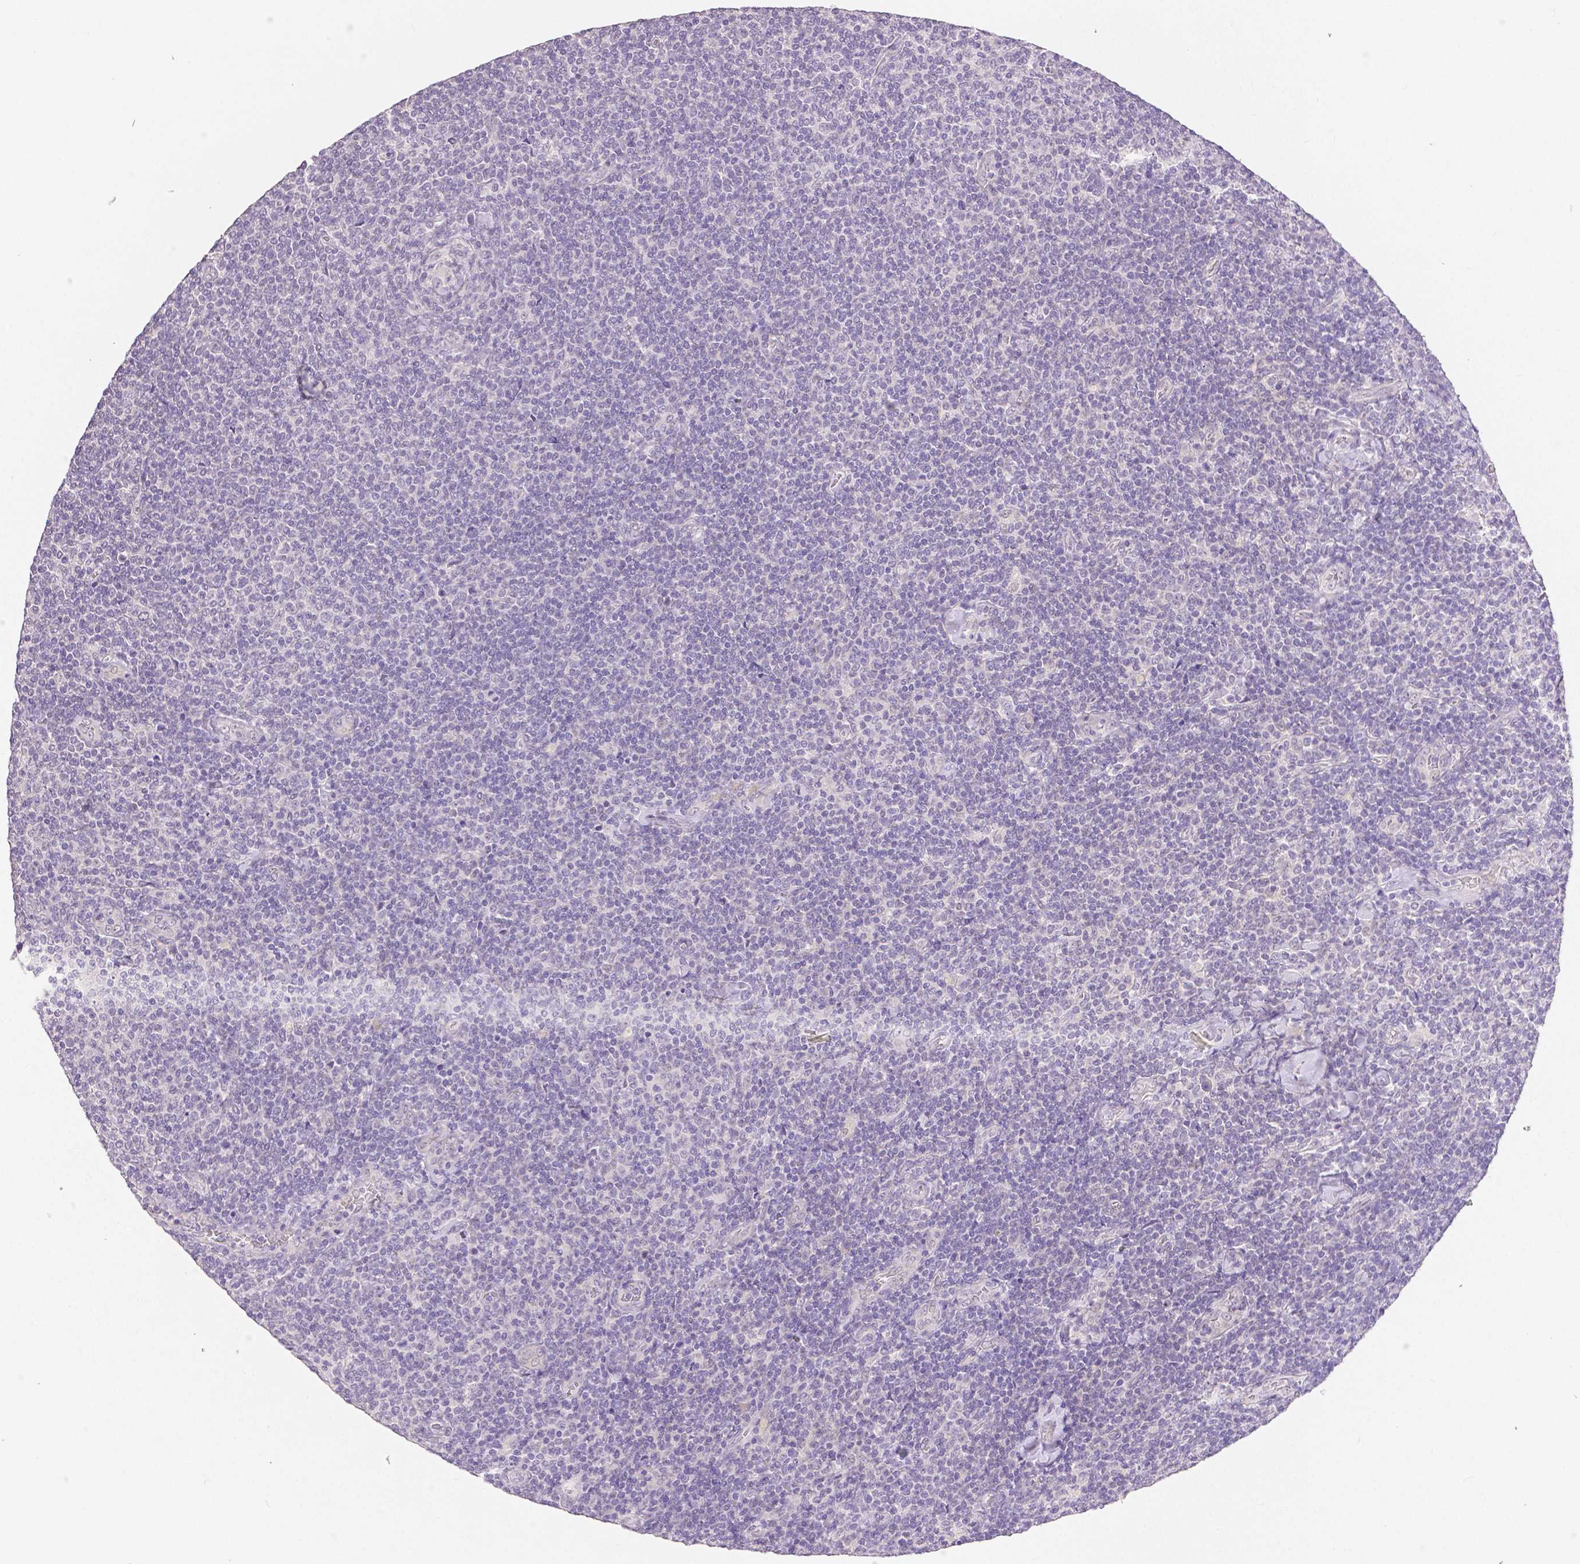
{"staining": {"intensity": "negative", "quantity": "none", "location": "none"}, "tissue": "lymphoma", "cell_type": "Tumor cells", "image_type": "cancer", "snomed": [{"axis": "morphology", "description": "Malignant lymphoma, non-Hodgkin's type, Low grade"}, {"axis": "topography", "description": "Lymph node"}], "caption": "High power microscopy histopathology image of an immunohistochemistry (IHC) image of lymphoma, revealing no significant staining in tumor cells.", "gene": "OCLN", "patient": {"sex": "male", "age": 52}}